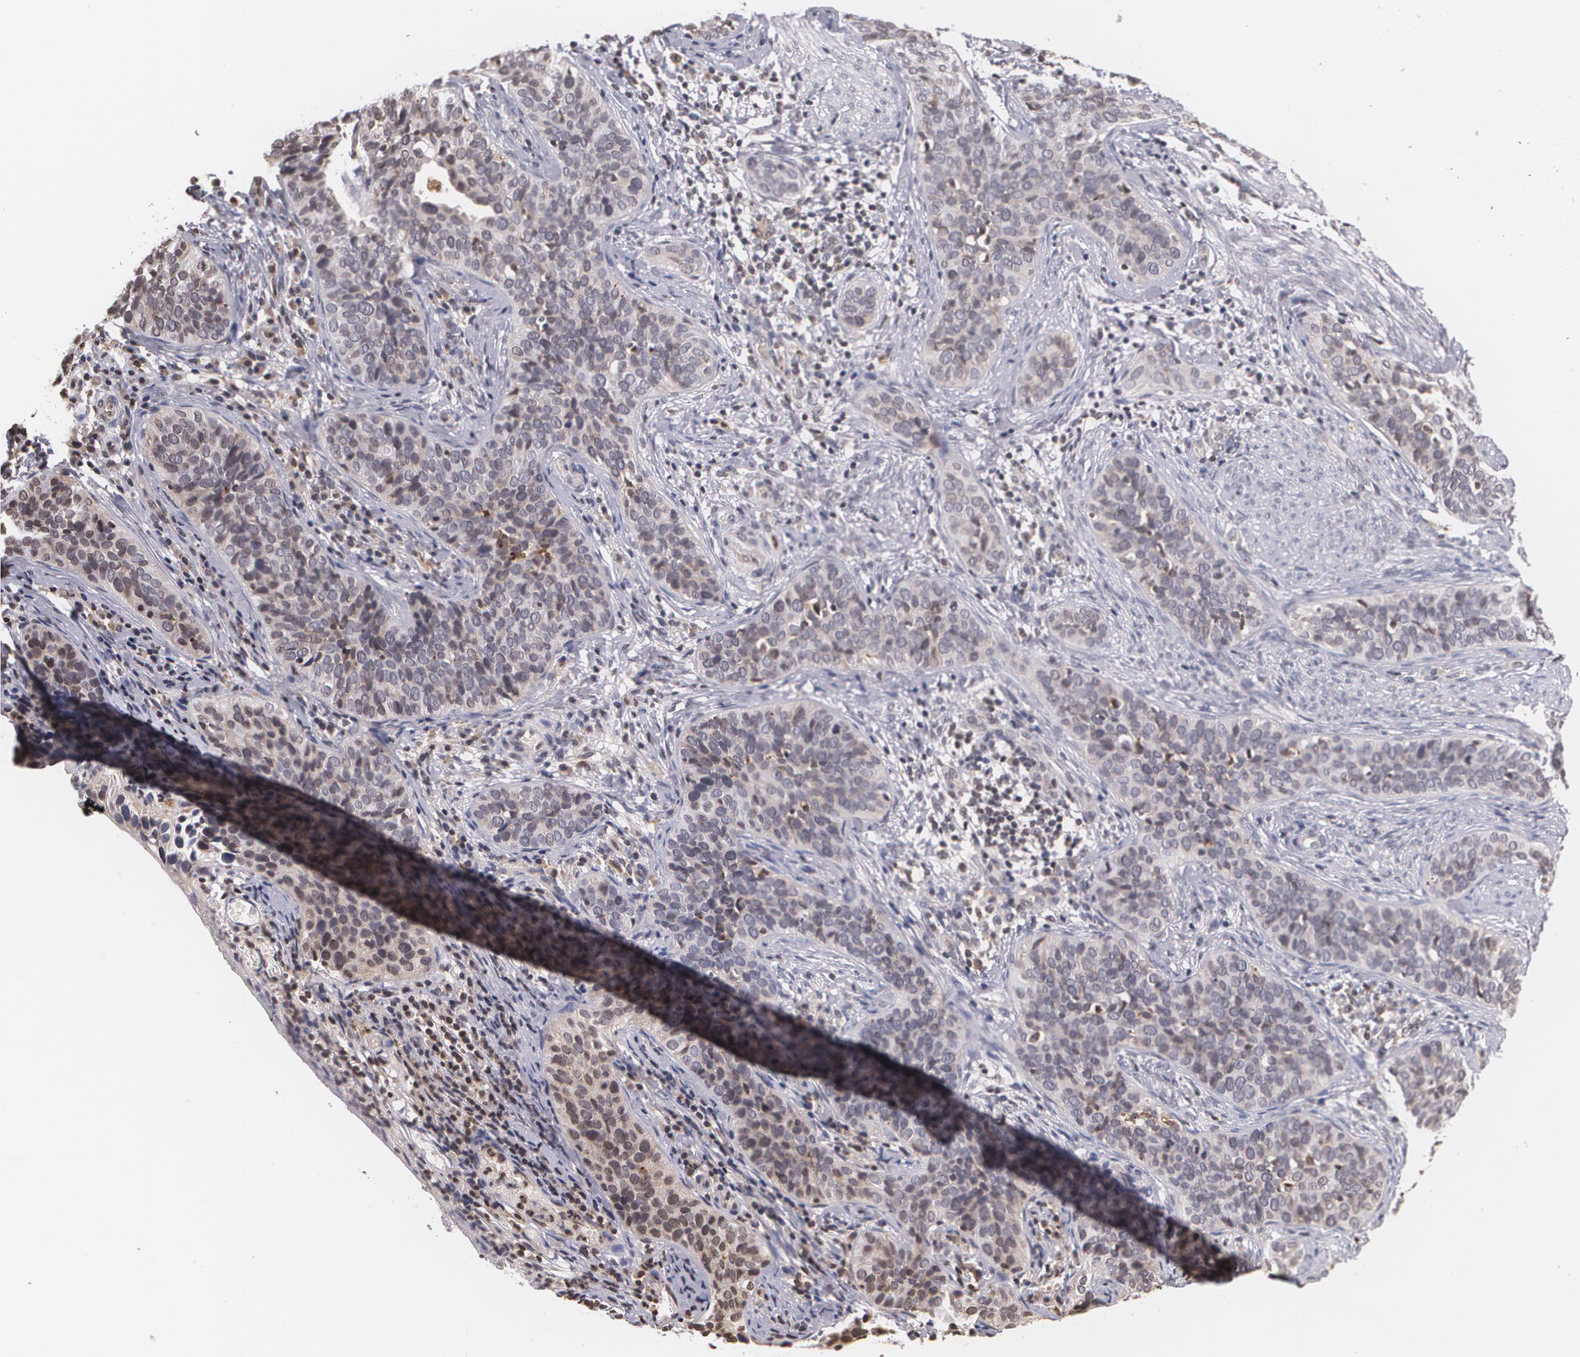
{"staining": {"intensity": "weak", "quantity": "<25%", "location": "cytoplasmic/membranous"}, "tissue": "cervical cancer", "cell_type": "Tumor cells", "image_type": "cancer", "snomed": [{"axis": "morphology", "description": "Squamous cell carcinoma, NOS"}, {"axis": "topography", "description": "Cervix"}], "caption": "Human cervical cancer (squamous cell carcinoma) stained for a protein using immunohistochemistry reveals no positivity in tumor cells.", "gene": "VAV3", "patient": {"sex": "female", "age": 31}}